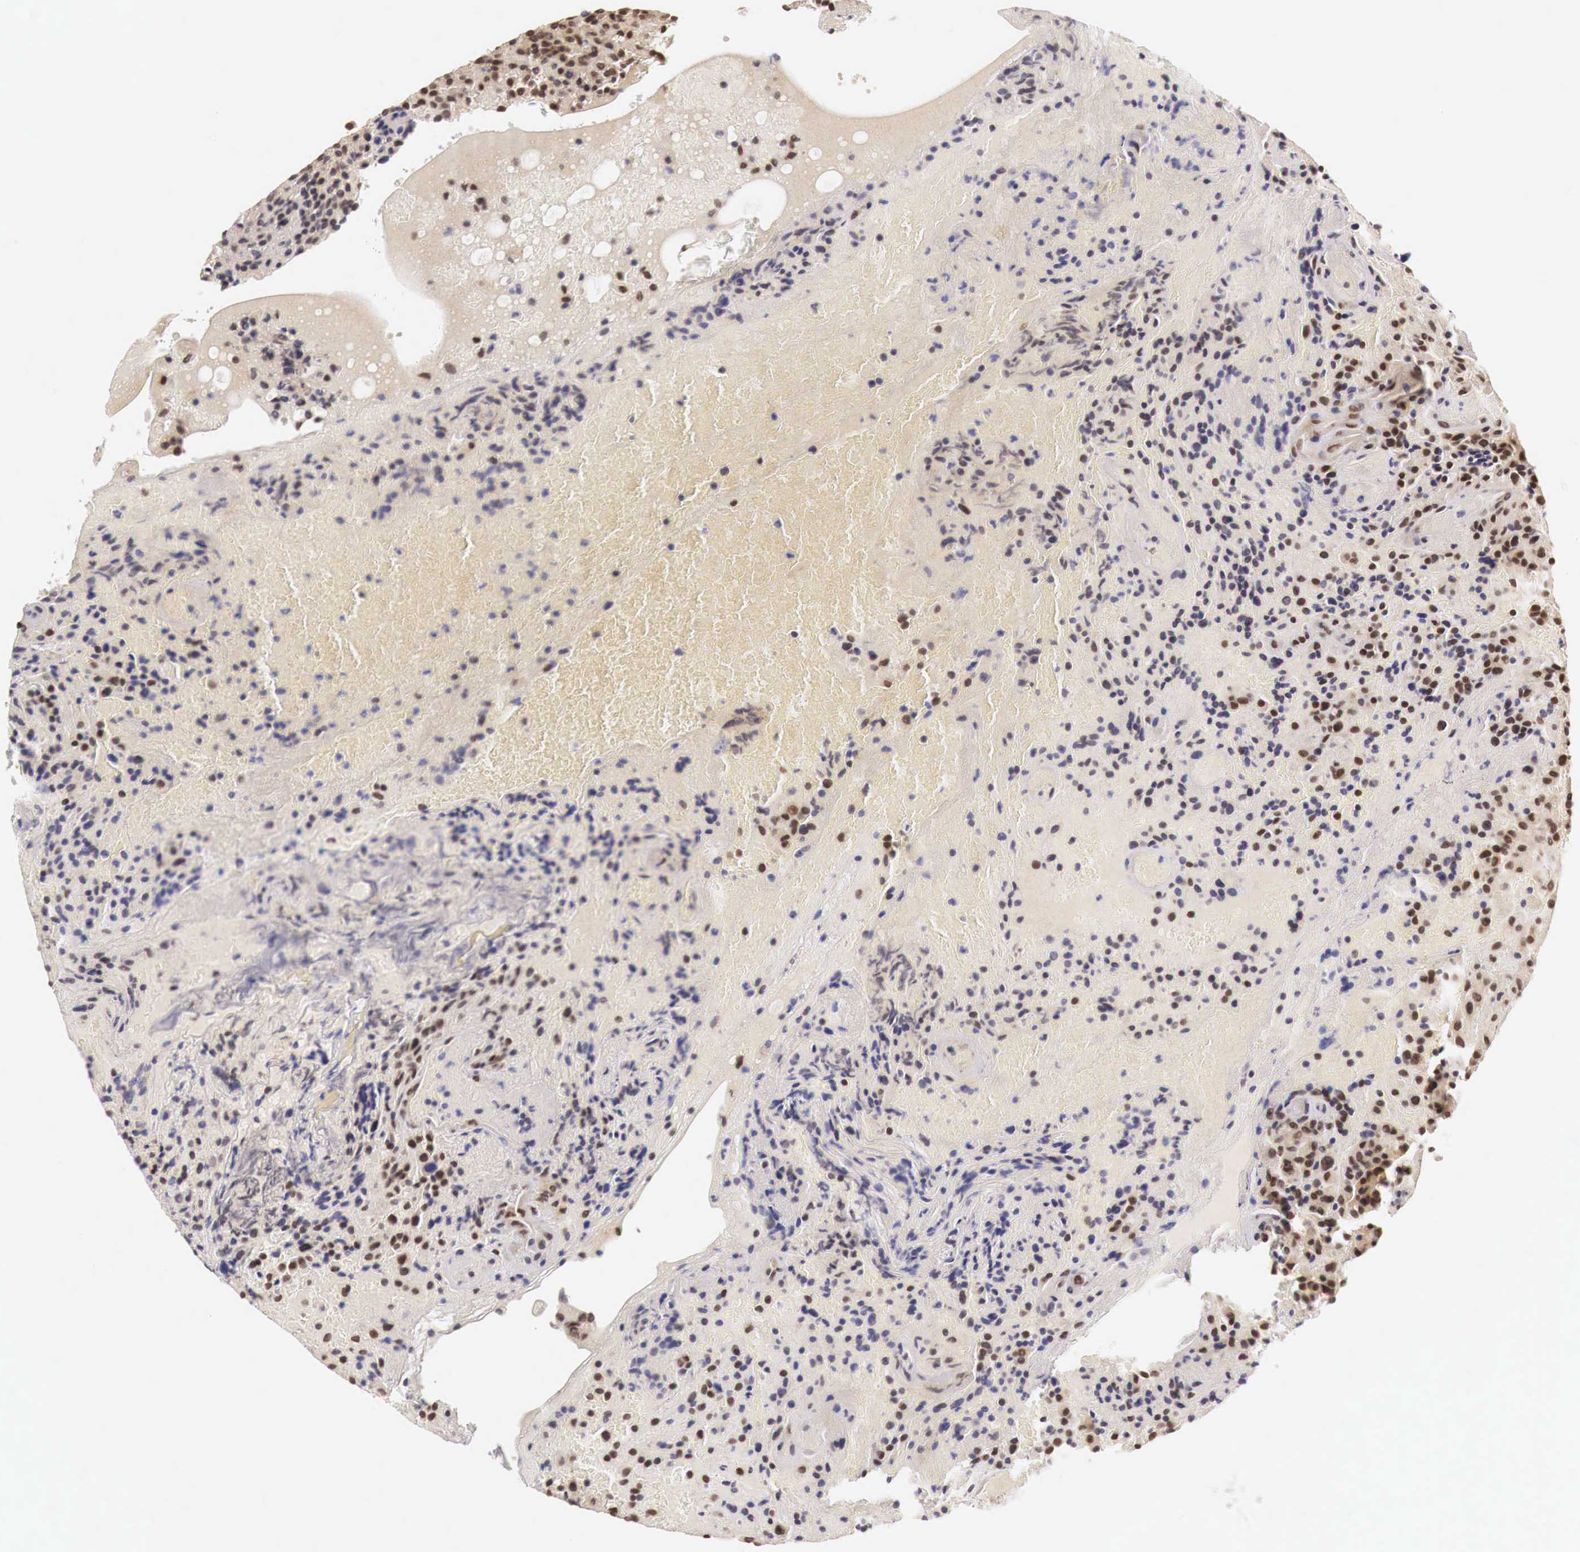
{"staining": {"intensity": "moderate", "quantity": "25%-75%", "location": "cytoplasmic/membranous,nuclear"}, "tissue": "glioma", "cell_type": "Tumor cells", "image_type": "cancer", "snomed": [{"axis": "morphology", "description": "Glioma, malignant, High grade"}, {"axis": "topography", "description": "Brain"}], "caption": "Malignant glioma (high-grade) stained with DAB (3,3'-diaminobenzidine) IHC exhibits medium levels of moderate cytoplasmic/membranous and nuclear staining in about 25%-75% of tumor cells.", "gene": "GPKOW", "patient": {"sex": "female", "age": 13}}